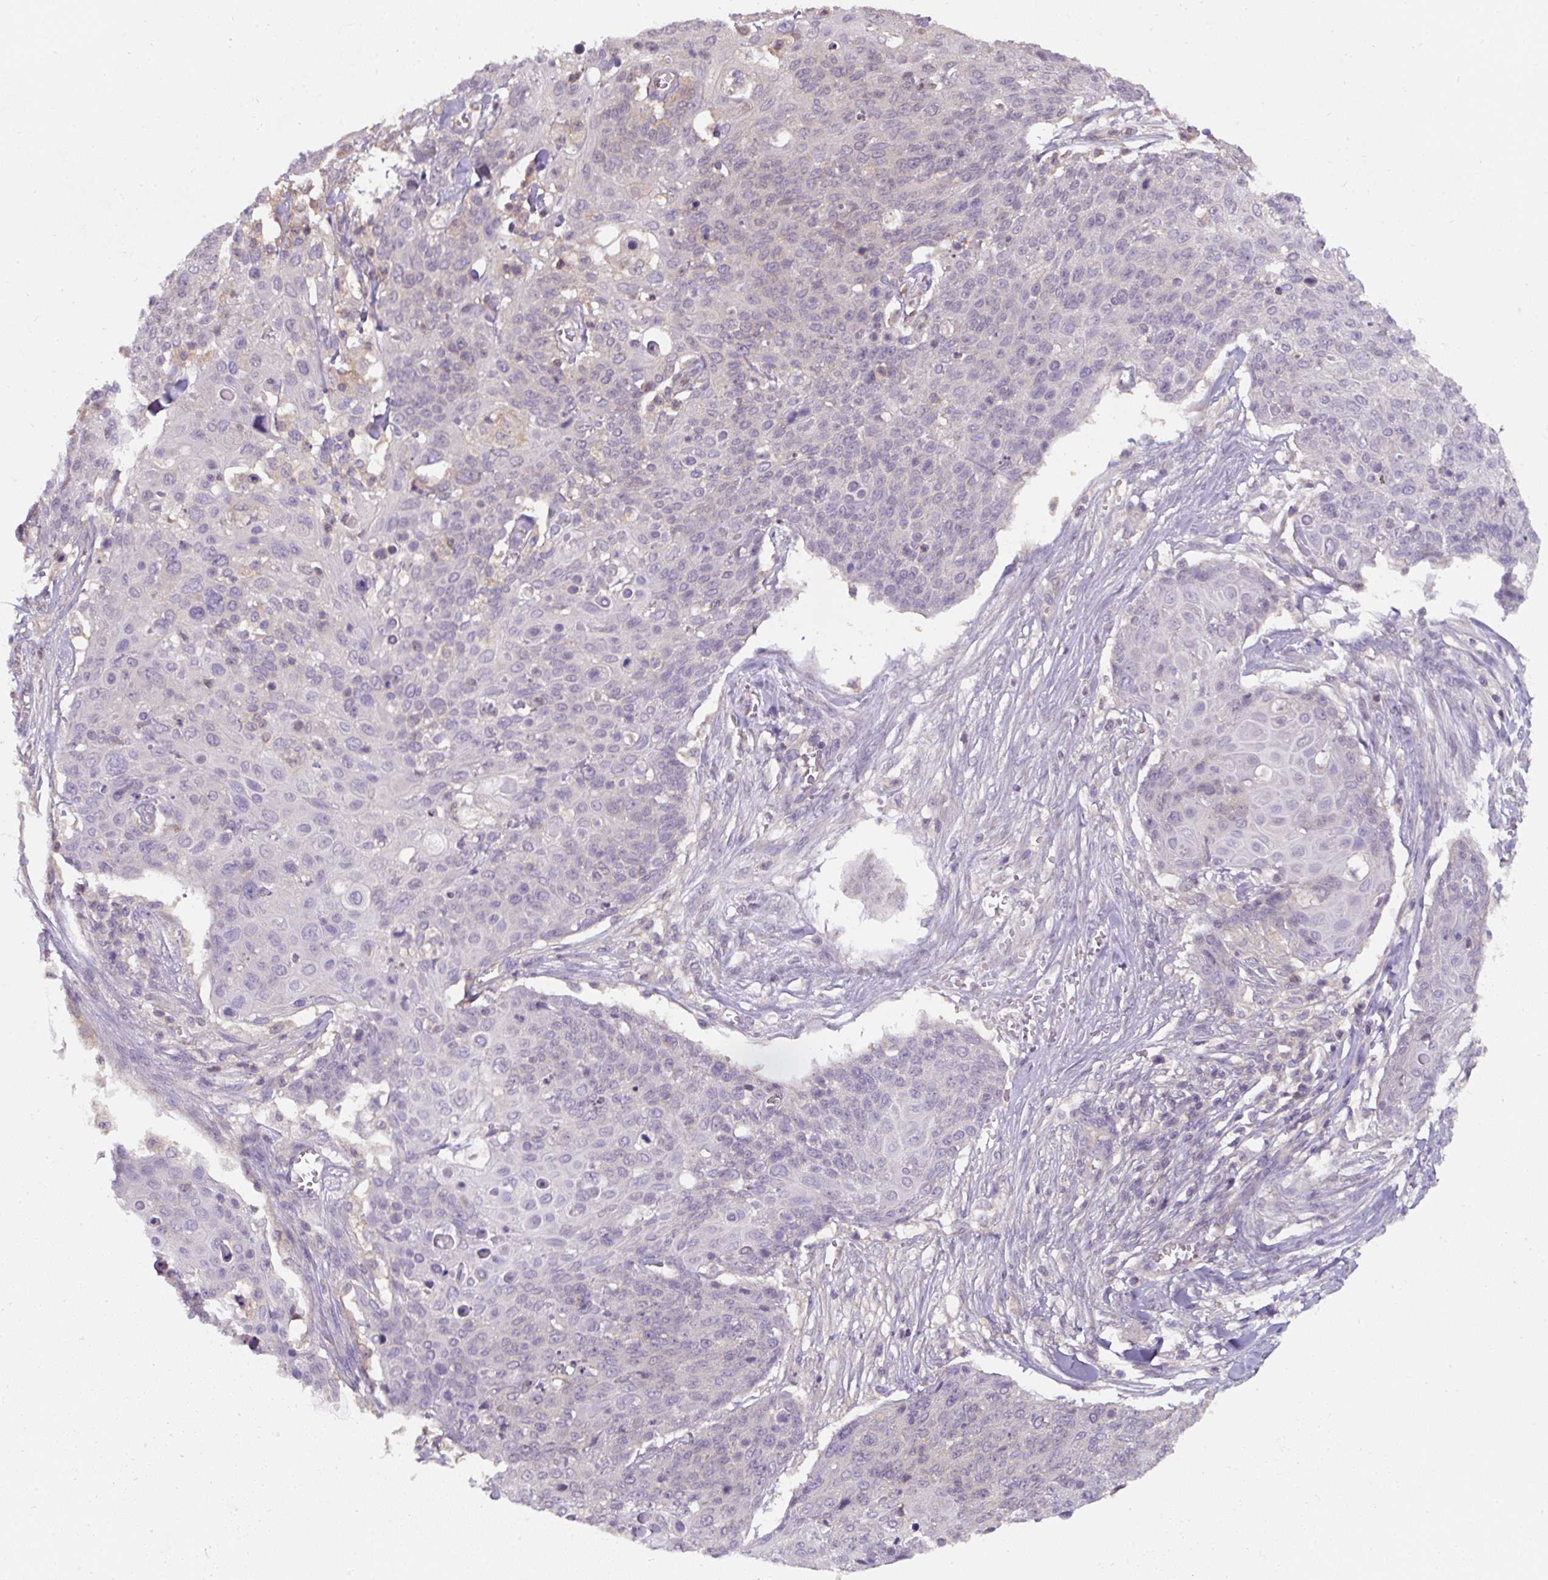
{"staining": {"intensity": "negative", "quantity": "none", "location": "none"}, "tissue": "skin cancer", "cell_type": "Tumor cells", "image_type": "cancer", "snomed": [{"axis": "morphology", "description": "Squamous cell carcinoma, NOS"}, {"axis": "topography", "description": "Skin"}, {"axis": "topography", "description": "Vulva"}], "caption": "Tumor cells are negative for protein expression in human skin cancer.", "gene": "ST13", "patient": {"sex": "female", "age": 85}}